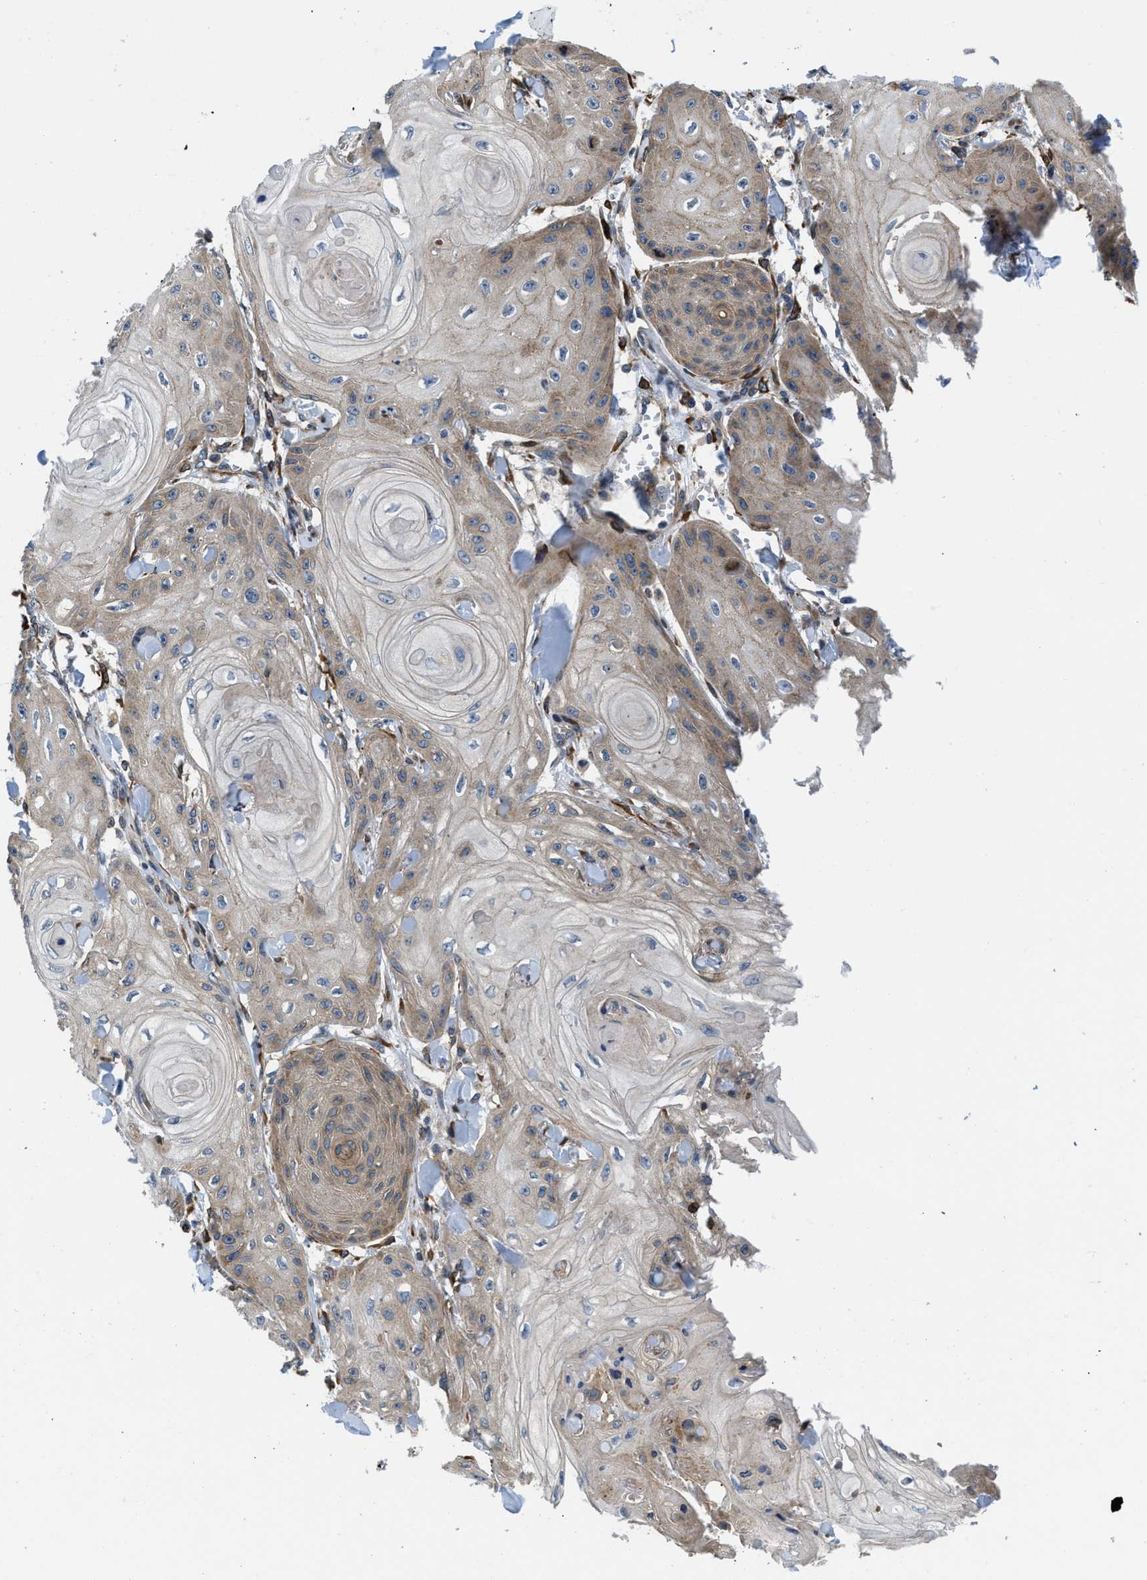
{"staining": {"intensity": "moderate", "quantity": "25%-75%", "location": "cytoplasmic/membranous"}, "tissue": "skin cancer", "cell_type": "Tumor cells", "image_type": "cancer", "snomed": [{"axis": "morphology", "description": "Squamous cell carcinoma, NOS"}, {"axis": "topography", "description": "Skin"}], "caption": "Skin cancer (squamous cell carcinoma) stained for a protein (brown) demonstrates moderate cytoplasmic/membranous positive expression in approximately 25%-75% of tumor cells.", "gene": "ARL6IP5", "patient": {"sex": "male", "age": 74}}